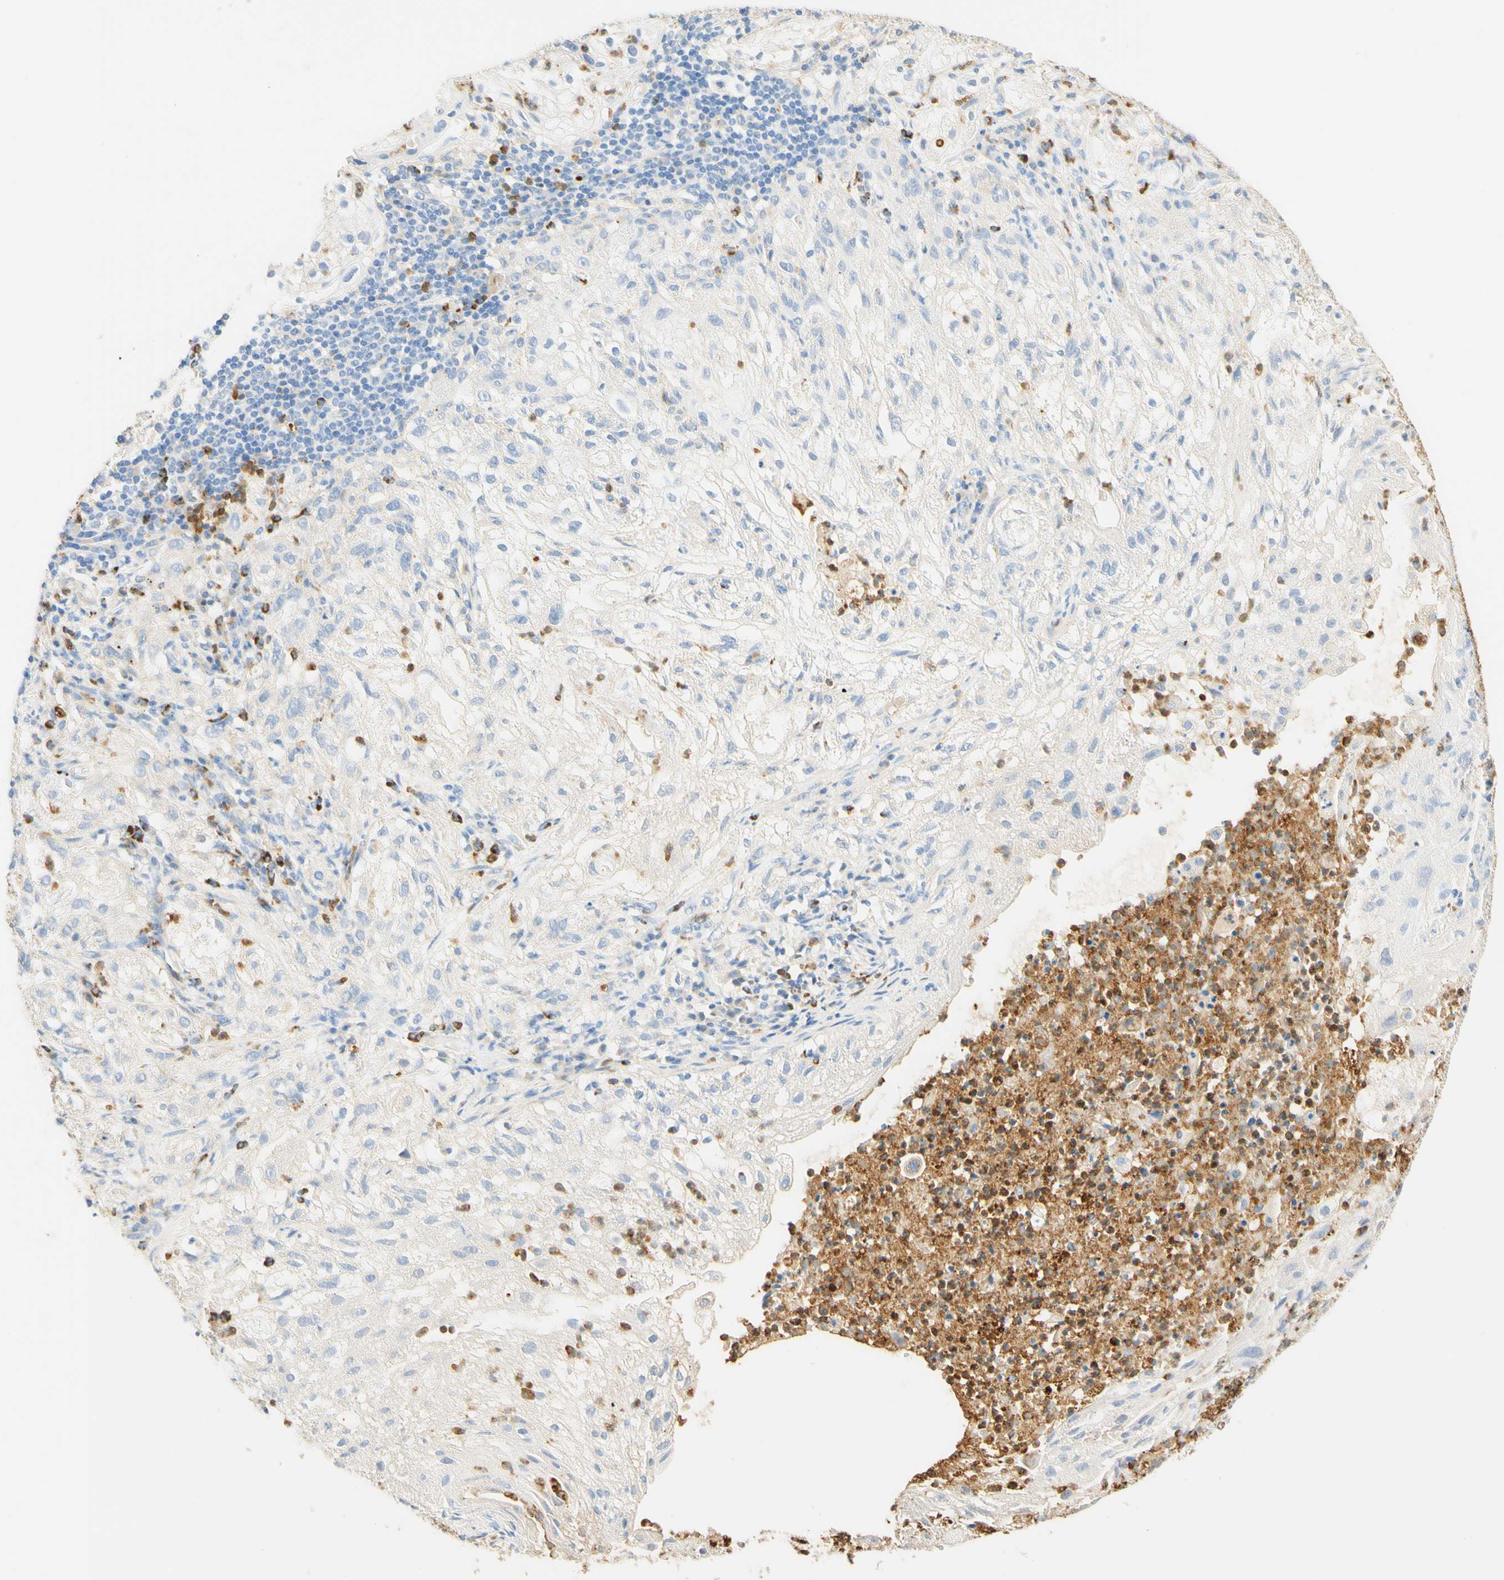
{"staining": {"intensity": "negative", "quantity": "none", "location": "none"}, "tissue": "lung cancer", "cell_type": "Tumor cells", "image_type": "cancer", "snomed": [{"axis": "morphology", "description": "Inflammation, NOS"}, {"axis": "morphology", "description": "Squamous cell carcinoma, NOS"}, {"axis": "topography", "description": "Lymph node"}, {"axis": "topography", "description": "Soft tissue"}, {"axis": "topography", "description": "Lung"}], "caption": "Lung squamous cell carcinoma stained for a protein using immunohistochemistry reveals no positivity tumor cells.", "gene": "CD63", "patient": {"sex": "male", "age": 66}}